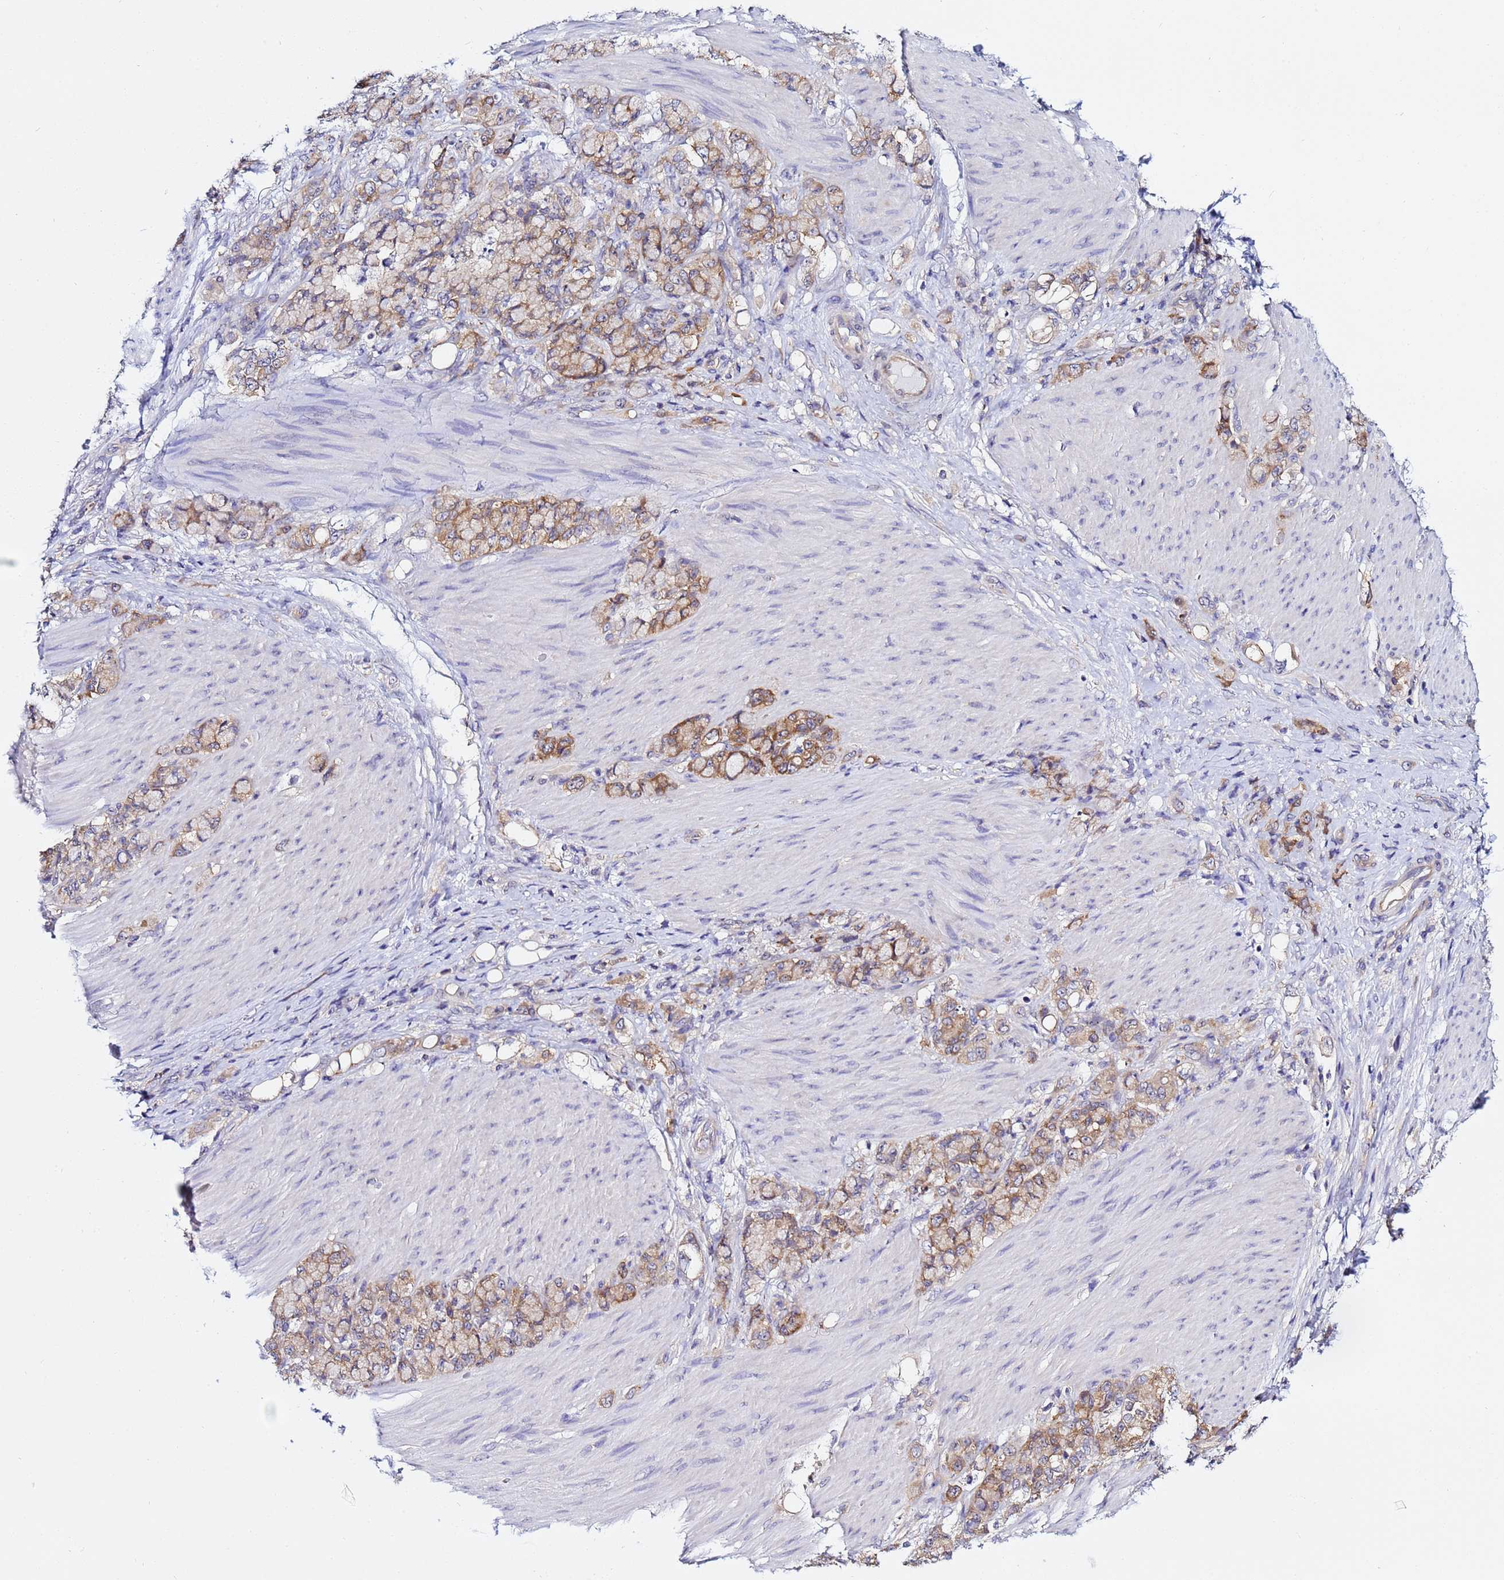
{"staining": {"intensity": "moderate", "quantity": ">75%", "location": "cytoplasmic/membranous"}, "tissue": "stomach cancer", "cell_type": "Tumor cells", "image_type": "cancer", "snomed": [{"axis": "morphology", "description": "Normal tissue, NOS"}, {"axis": "morphology", "description": "Adenocarcinoma, NOS"}, {"axis": "topography", "description": "Stomach"}], "caption": "Approximately >75% of tumor cells in human adenocarcinoma (stomach) exhibit moderate cytoplasmic/membranous protein expression as visualized by brown immunohistochemical staining.", "gene": "LENG1", "patient": {"sex": "female", "age": 79}}